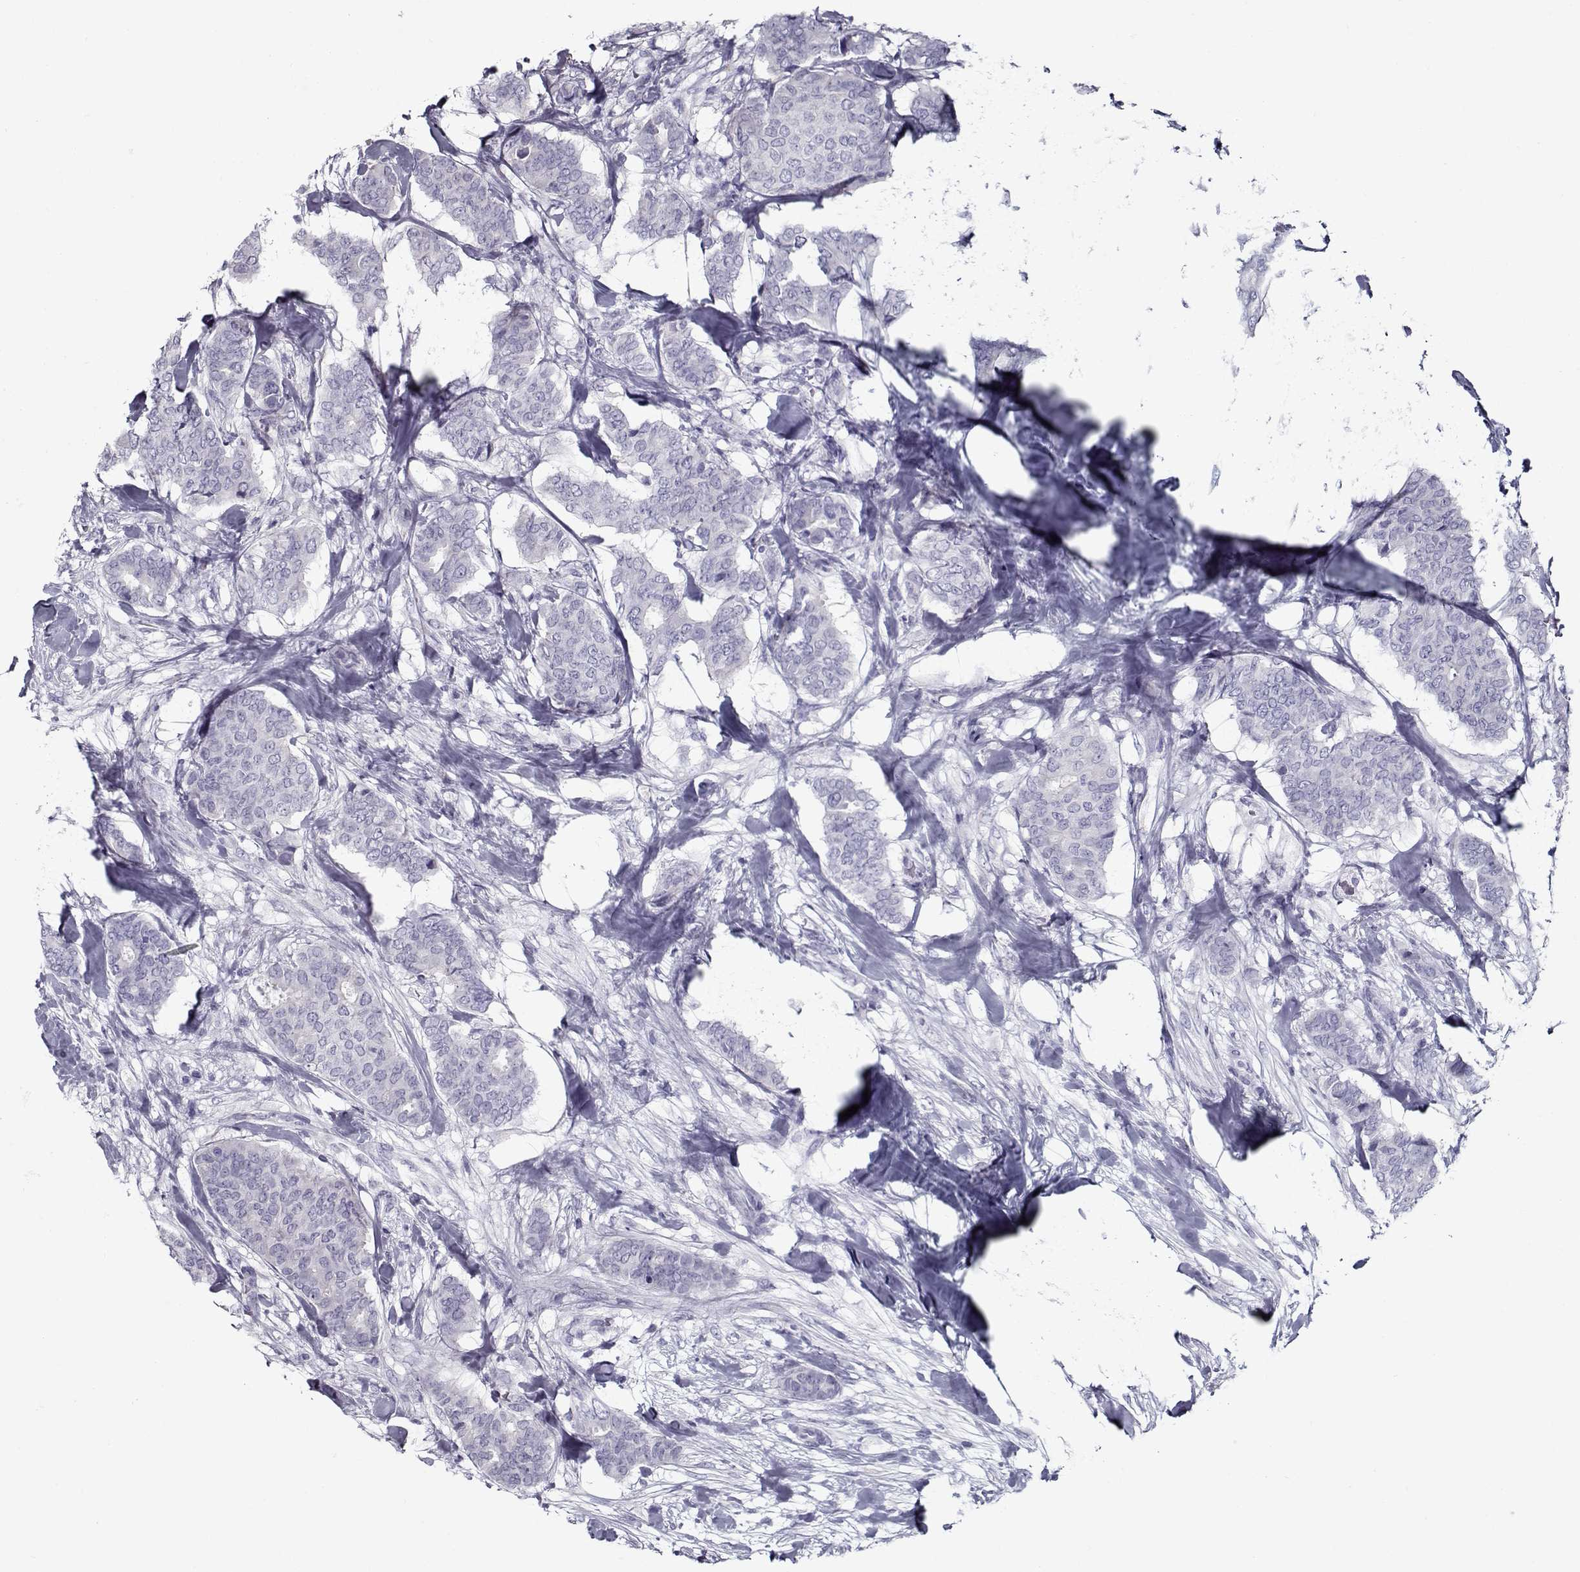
{"staining": {"intensity": "negative", "quantity": "none", "location": "none"}, "tissue": "breast cancer", "cell_type": "Tumor cells", "image_type": "cancer", "snomed": [{"axis": "morphology", "description": "Duct carcinoma"}, {"axis": "topography", "description": "Breast"}], "caption": "IHC of human breast cancer demonstrates no staining in tumor cells.", "gene": "GAGE2A", "patient": {"sex": "female", "age": 75}}